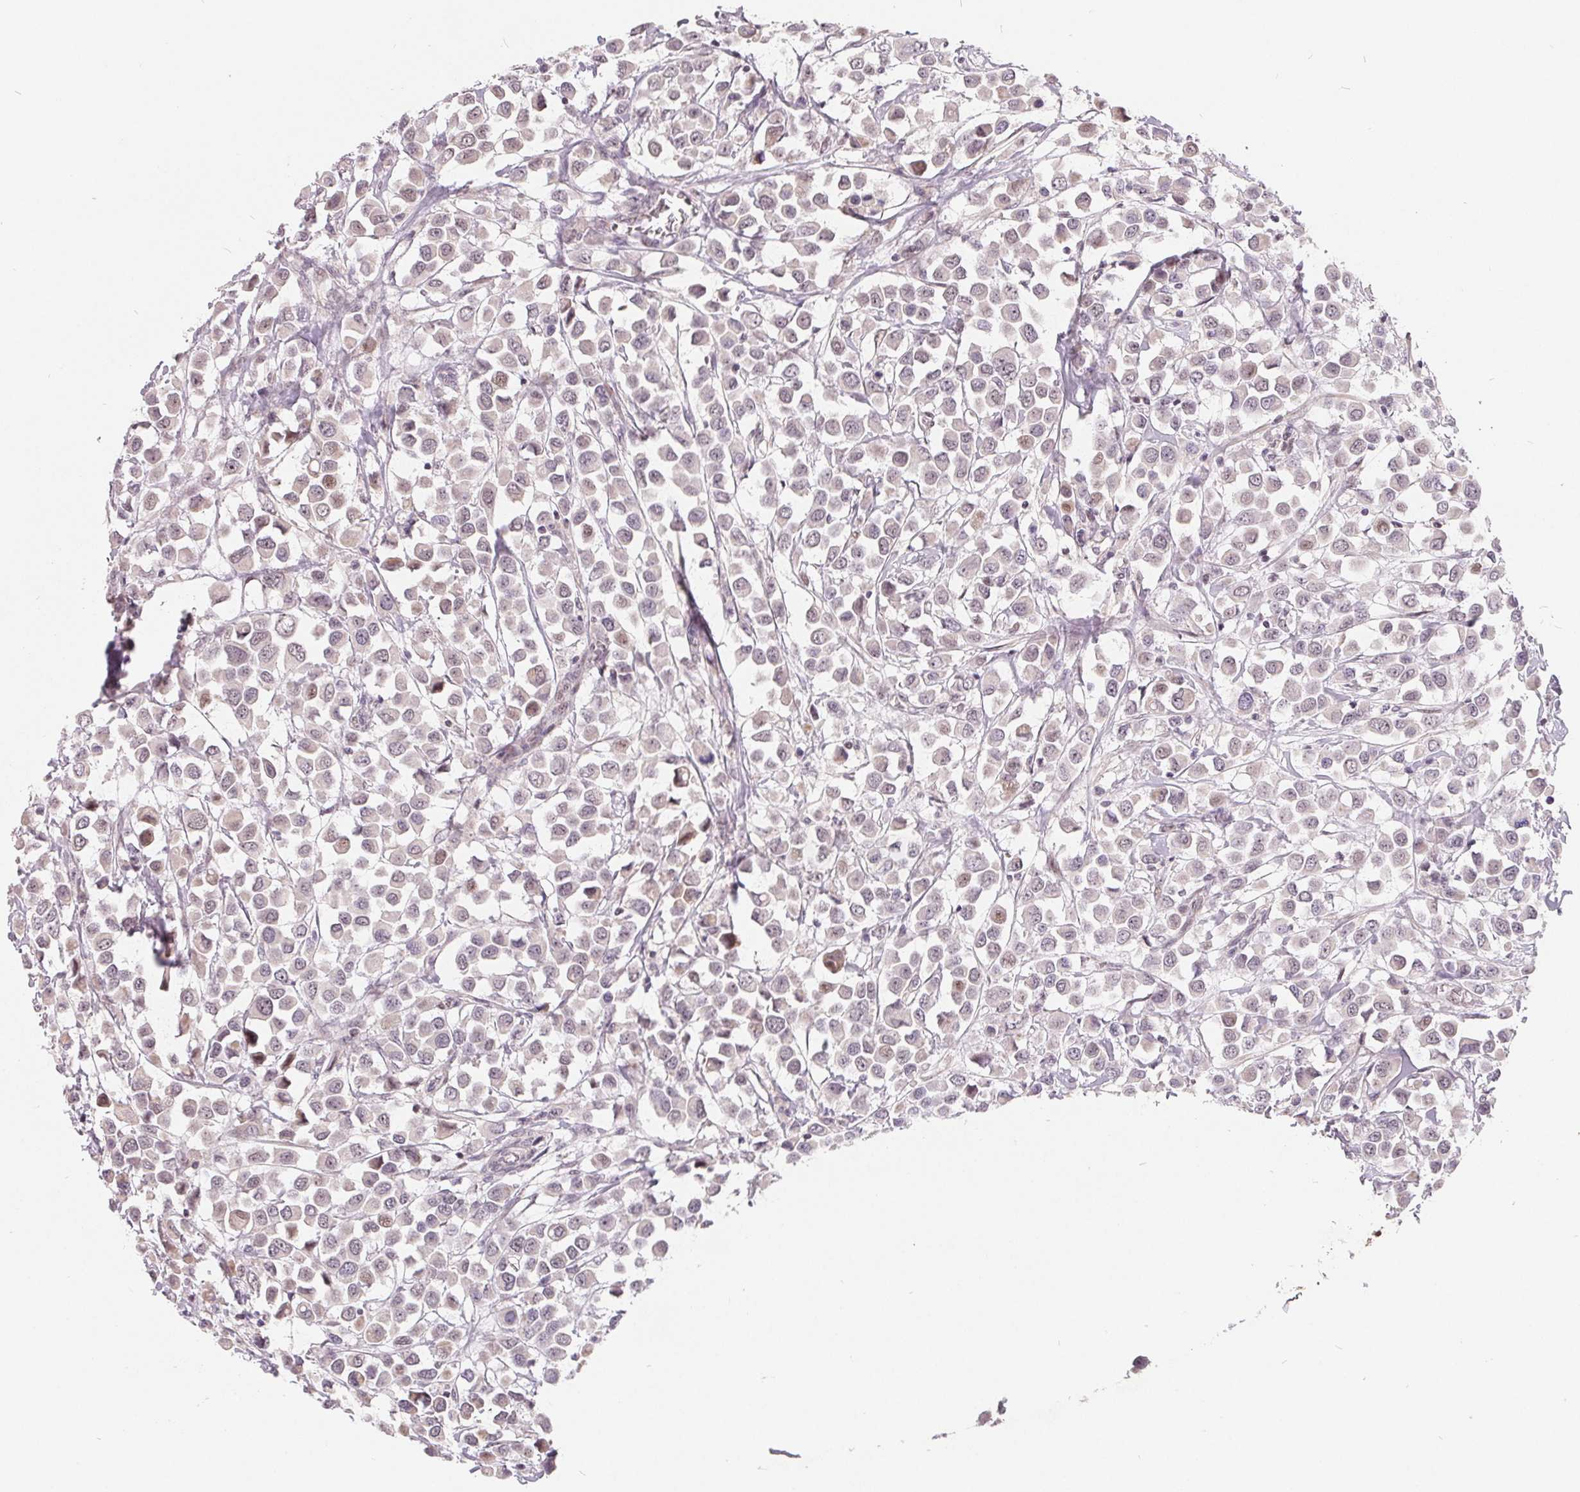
{"staining": {"intensity": "moderate", "quantity": "<25%", "location": "nuclear"}, "tissue": "breast cancer", "cell_type": "Tumor cells", "image_type": "cancer", "snomed": [{"axis": "morphology", "description": "Duct carcinoma"}, {"axis": "topography", "description": "Breast"}], "caption": "Immunohistochemistry (IHC) (DAB) staining of invasive ductal carcinoma (breast) exhibits moderate nuclear protein positivity in about <25% of tumor cells.", "gene": "NRG2", "patient": {"sex": "female", "age": 61}}